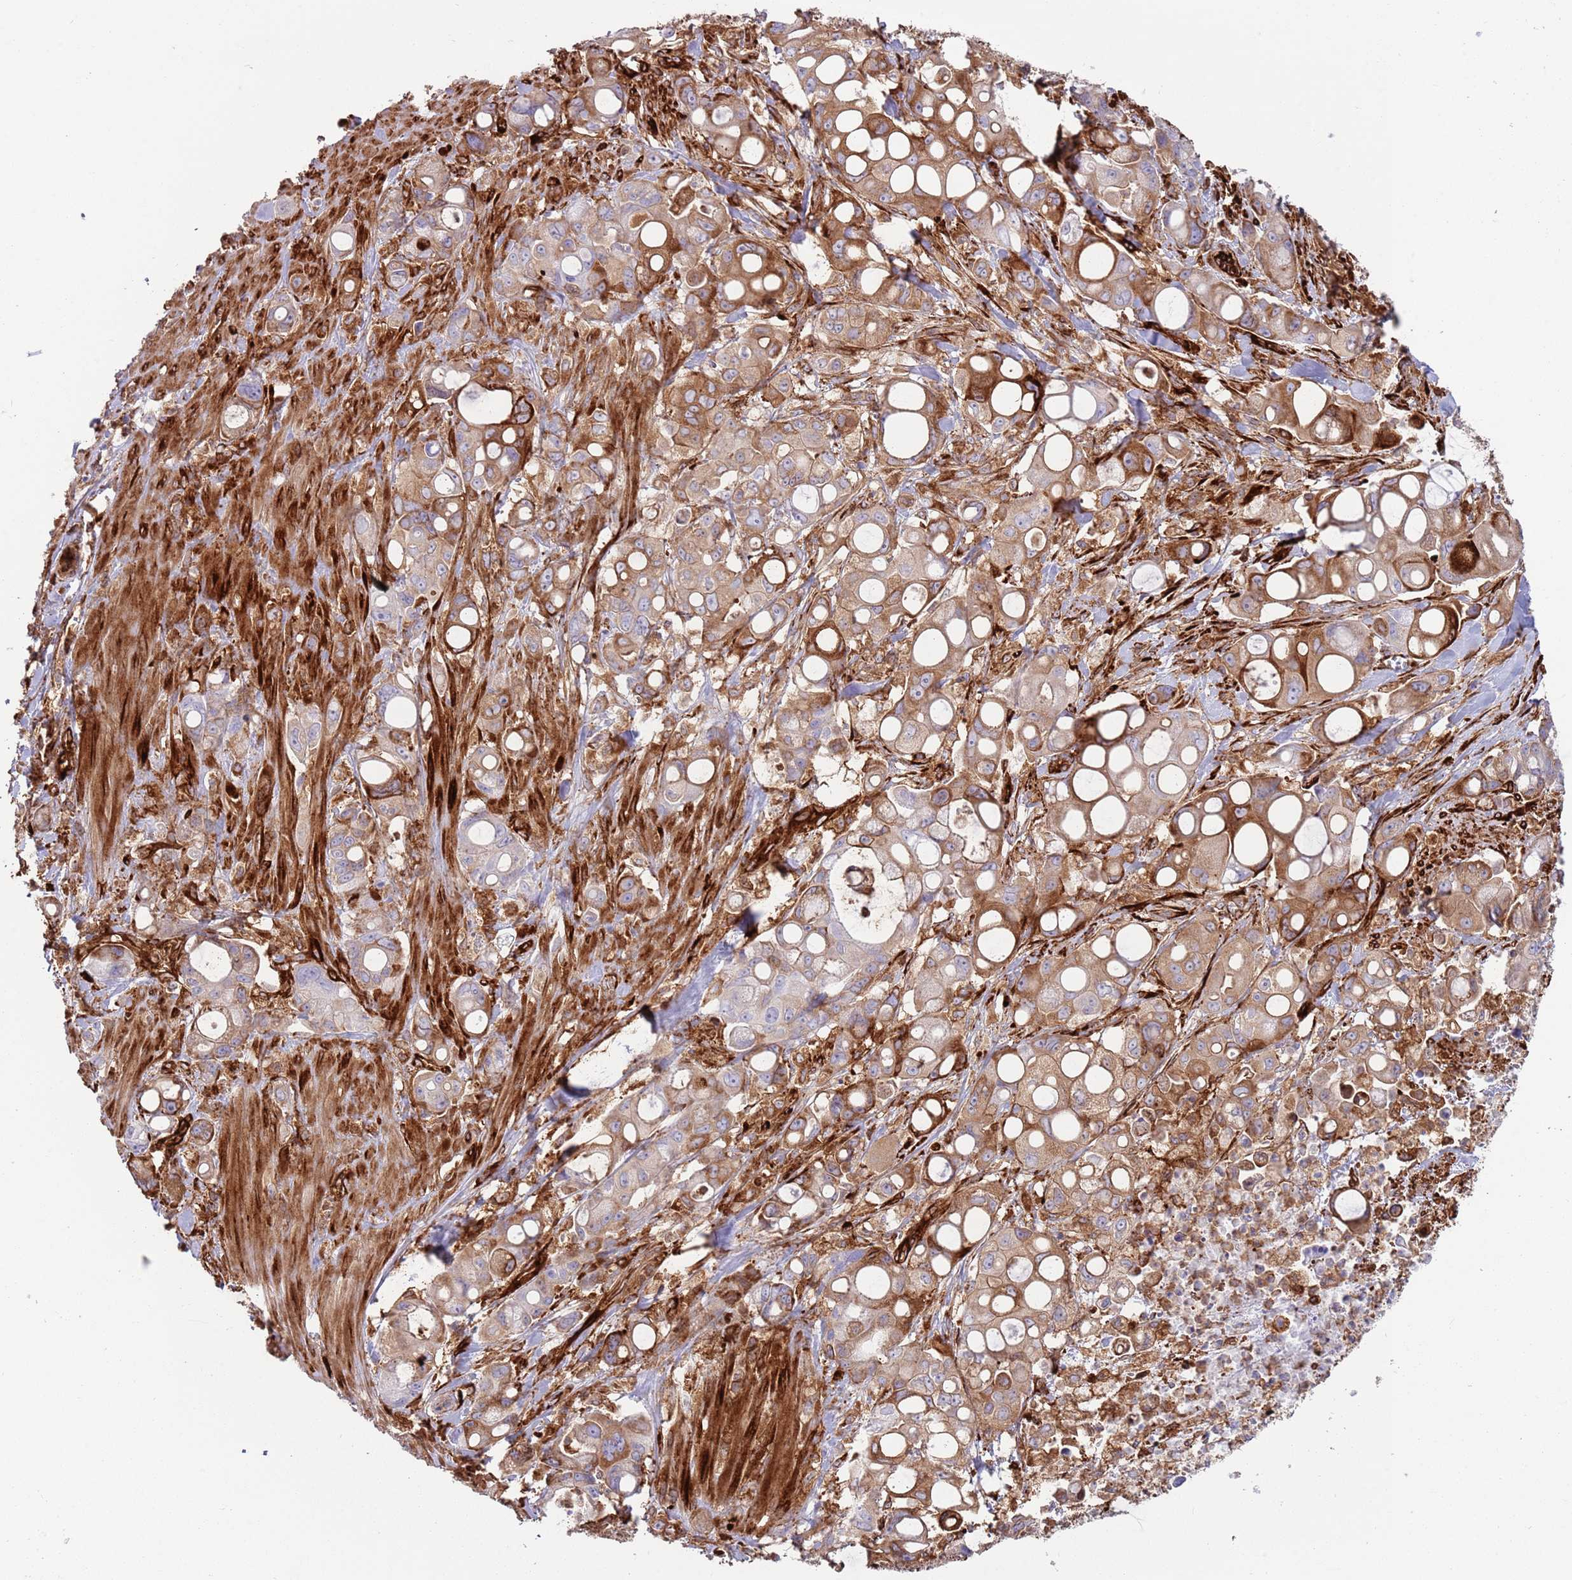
{"staining": {"intensity": "moderate", "quantity": "25%-75%", "location": "cytoplasmic/membranous"}, "tissue": "pancreatic cancer", "cell_type": "Tumor cells", "image_type": "cancer", "snomed": [{"axis": "morphology", "description": "Adenocarcinoma, NOS"}, {"axis": "topography", "description": "Pancreas"}], "caption": "Immunohistochemistry (IHC) histopathology image of pancreatic cancer stained for a protein (brown), which shows medium levels of moderate cytoplasmic/membranous expression in about 25%-75% of tumor cells.", "gene": "KBTBD7", "patient": {"sex": "male", "age": 68}}